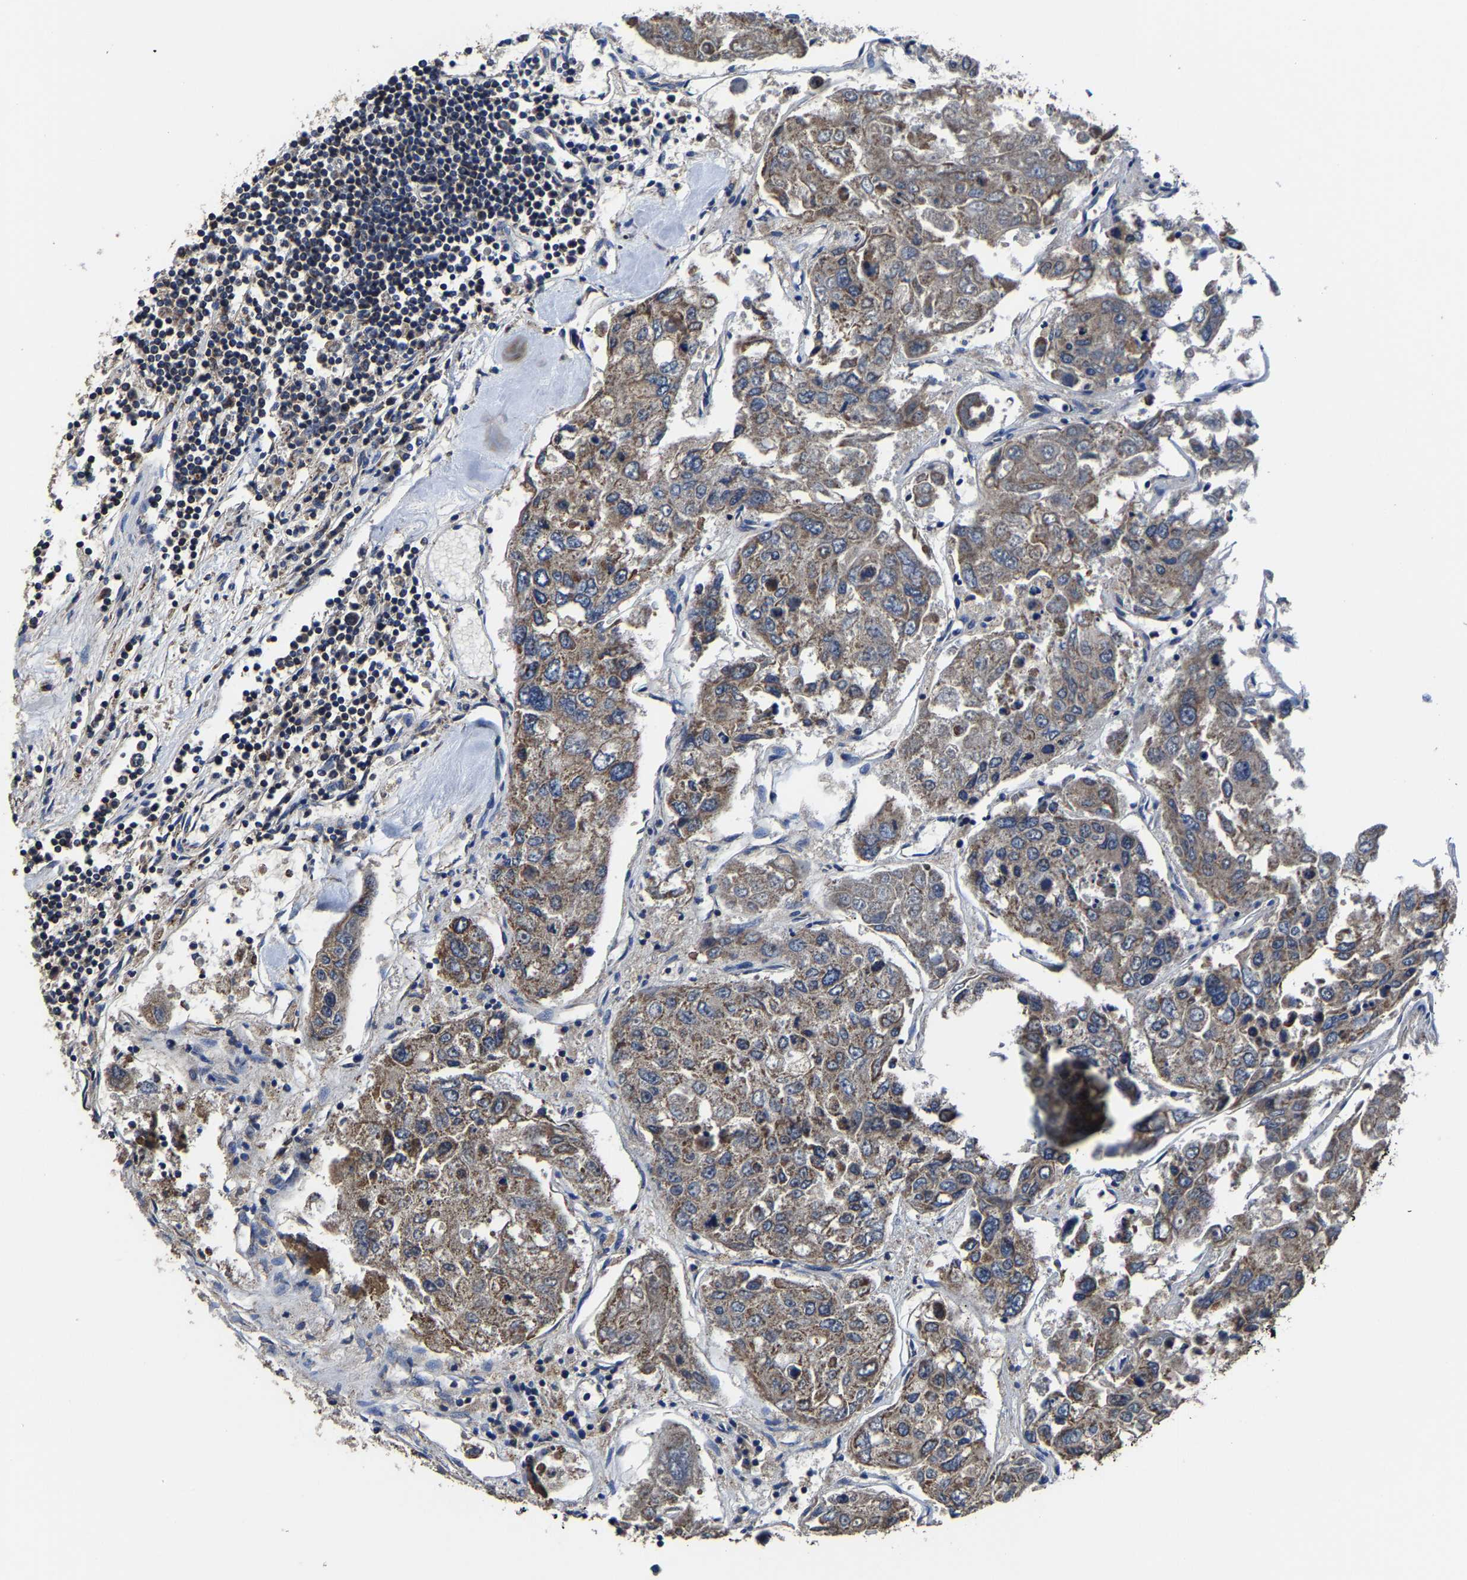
{"staining": {"intensity": "weak", "quantity": "25%-75%", "location": "cytoplasmic/membranous"}, "tissue": "urothelial cancer", "cell_type": "Tumor cells", "image_type": "cancer", "snomed": [{"axis": "morphology", "description": "Urothelial carcinoma, High grade"}, {"axis": "topography", "description": "Lymph node"}, {"axis": "topography", "description": "Urinary bladder"}], "caption": "Immunohistochemical staining of human urothelial cancer reveals low levels of weak cytoplasmic/membranous protein positivity in approximately 25%-75% of tumor cells.", "gene": "ZCCHC7", "patient": {"sex": "male", "age": 51}}